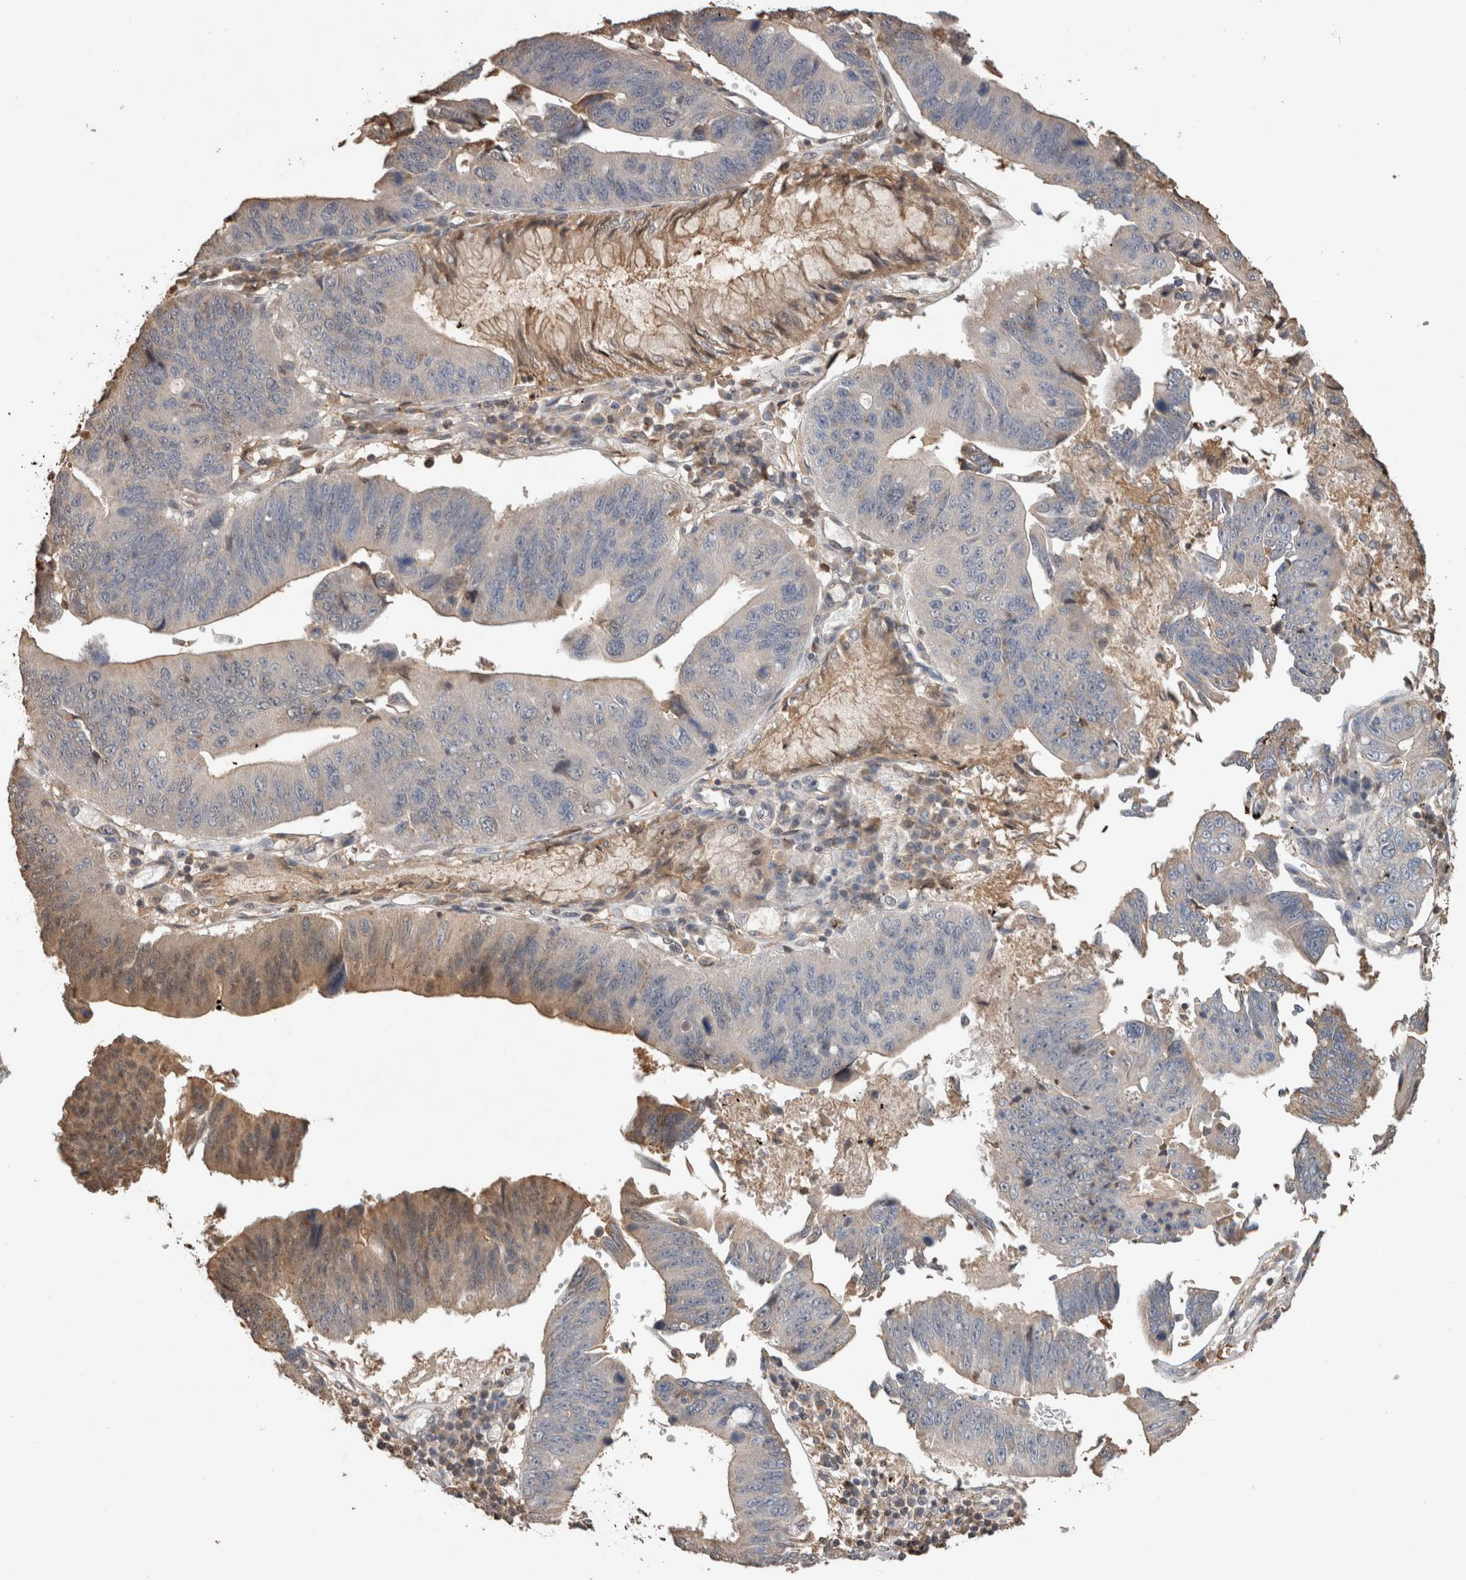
{"staining": {"intensity": "negative", "quantity": "none", "location": "none"}, "tissue": "stomach cancer", "cell_type": "Tumor cells", "image_type": "cancer", "snomed": [{"axis": "morphology", "description": "Adenocarcinoma, NOS"}, {"axis": "topography", "description": "Stomach"}], "caption": "IHC histopathology image of neoplastic tissue: human adenocarcinoma (stomach) stained with DAB exhibits no significant protein expression in tumor cells.", "gene": "TRIM5", "patient": {"sex": "male", "age": 59}}